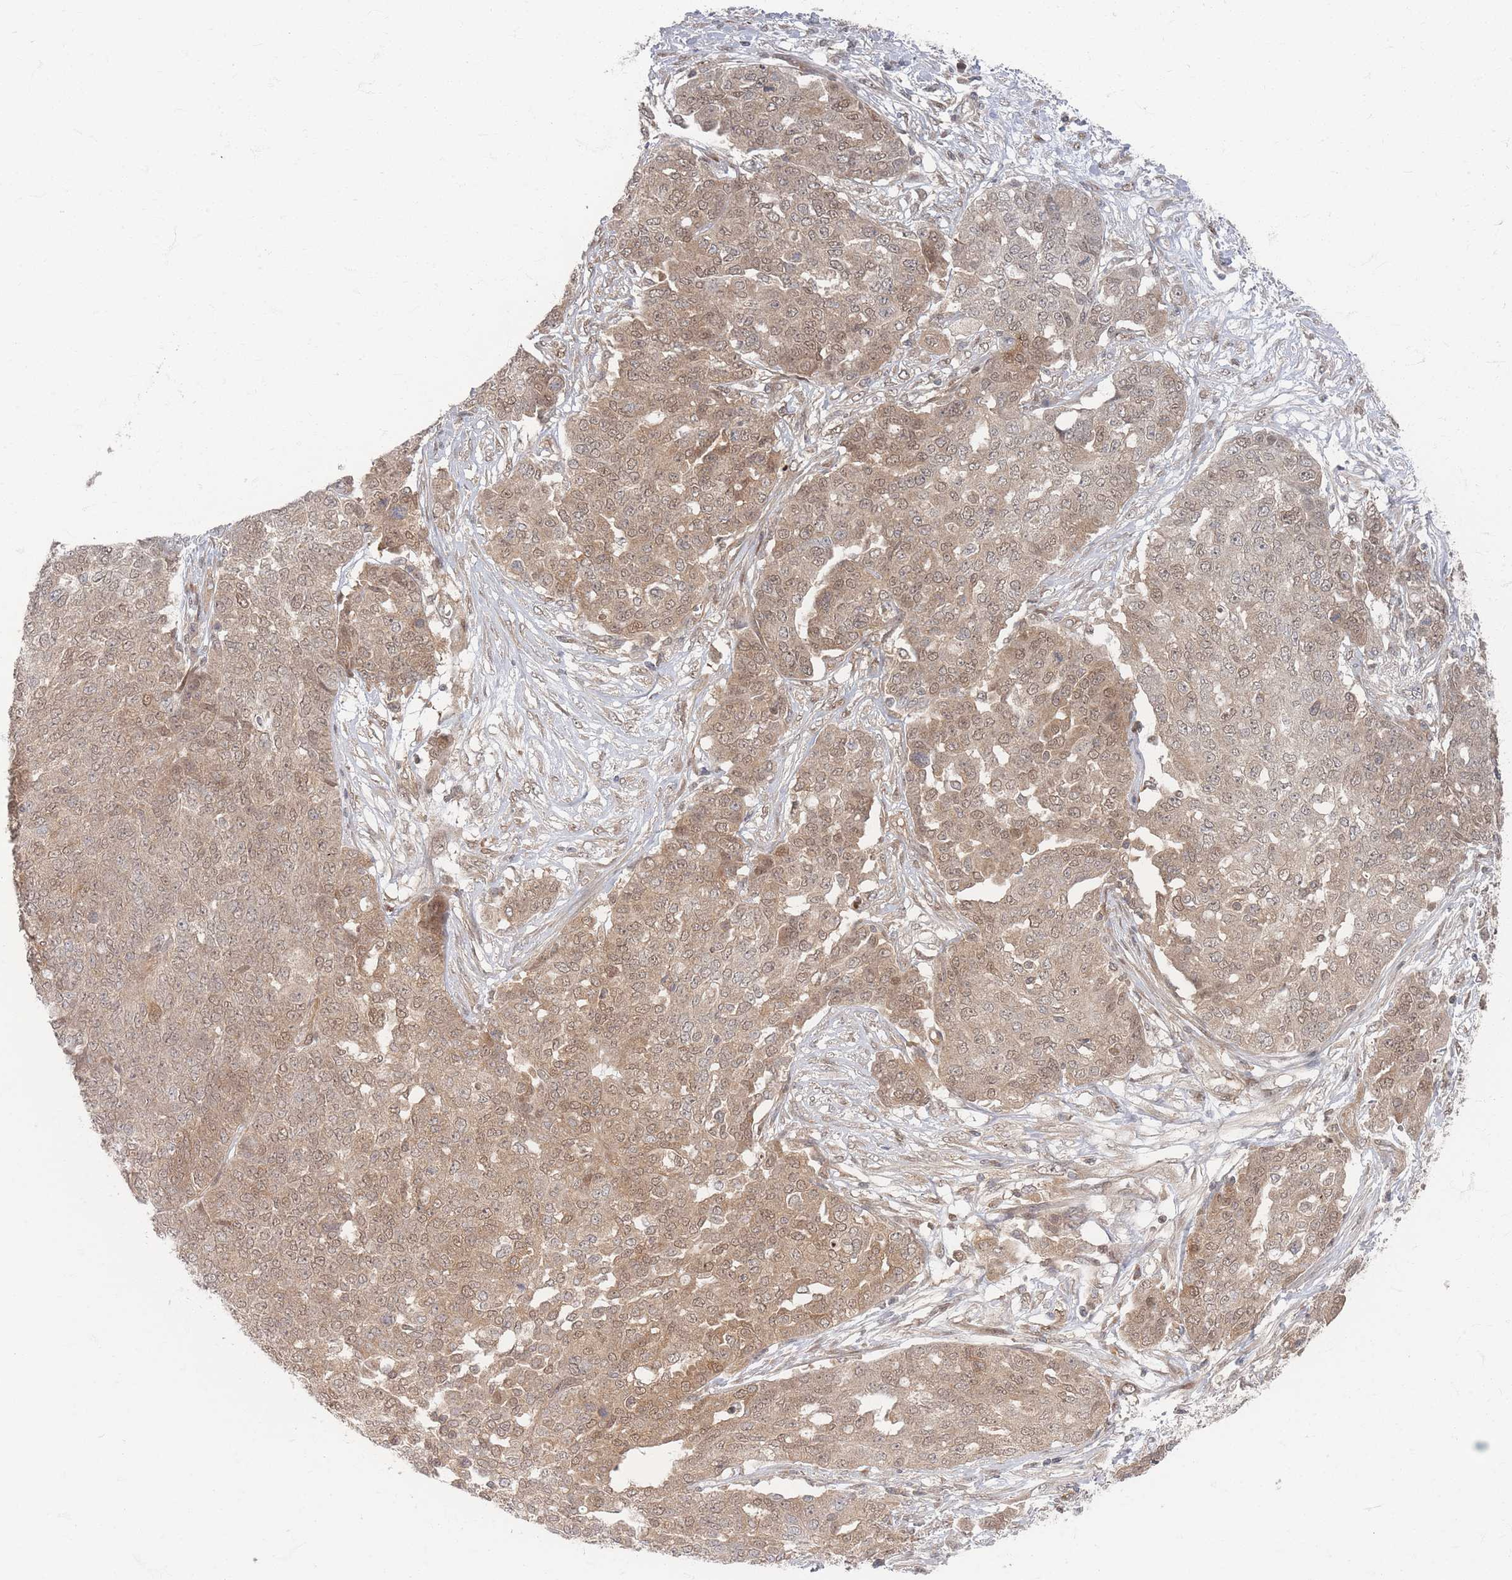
{"staining": {"intensity": "weak", "quantity": ">75%", "location": "cytoplasmic/membranous,nuclear"}, "tissue": "ovarian cancer", "cell_type": "Tumor cells", "image_type": "cancer", "snomed": [{"axis": "morphology", "description": "Cystadenocarcinoma, serous, NOS"}, {"axis": "topography", "description": "Soft tissue"}, {"axis": "topography", "description": "Ovary"}], "caption": "Brown immunohistochemical staining in human ovarian serous cystadenocarcinoma displays weak cytoplasmic/membranous and nuclear expression in about >75% of tumor cells.", "gene": "PSMD9", "patient": {"sex": "female", "age": 57}}